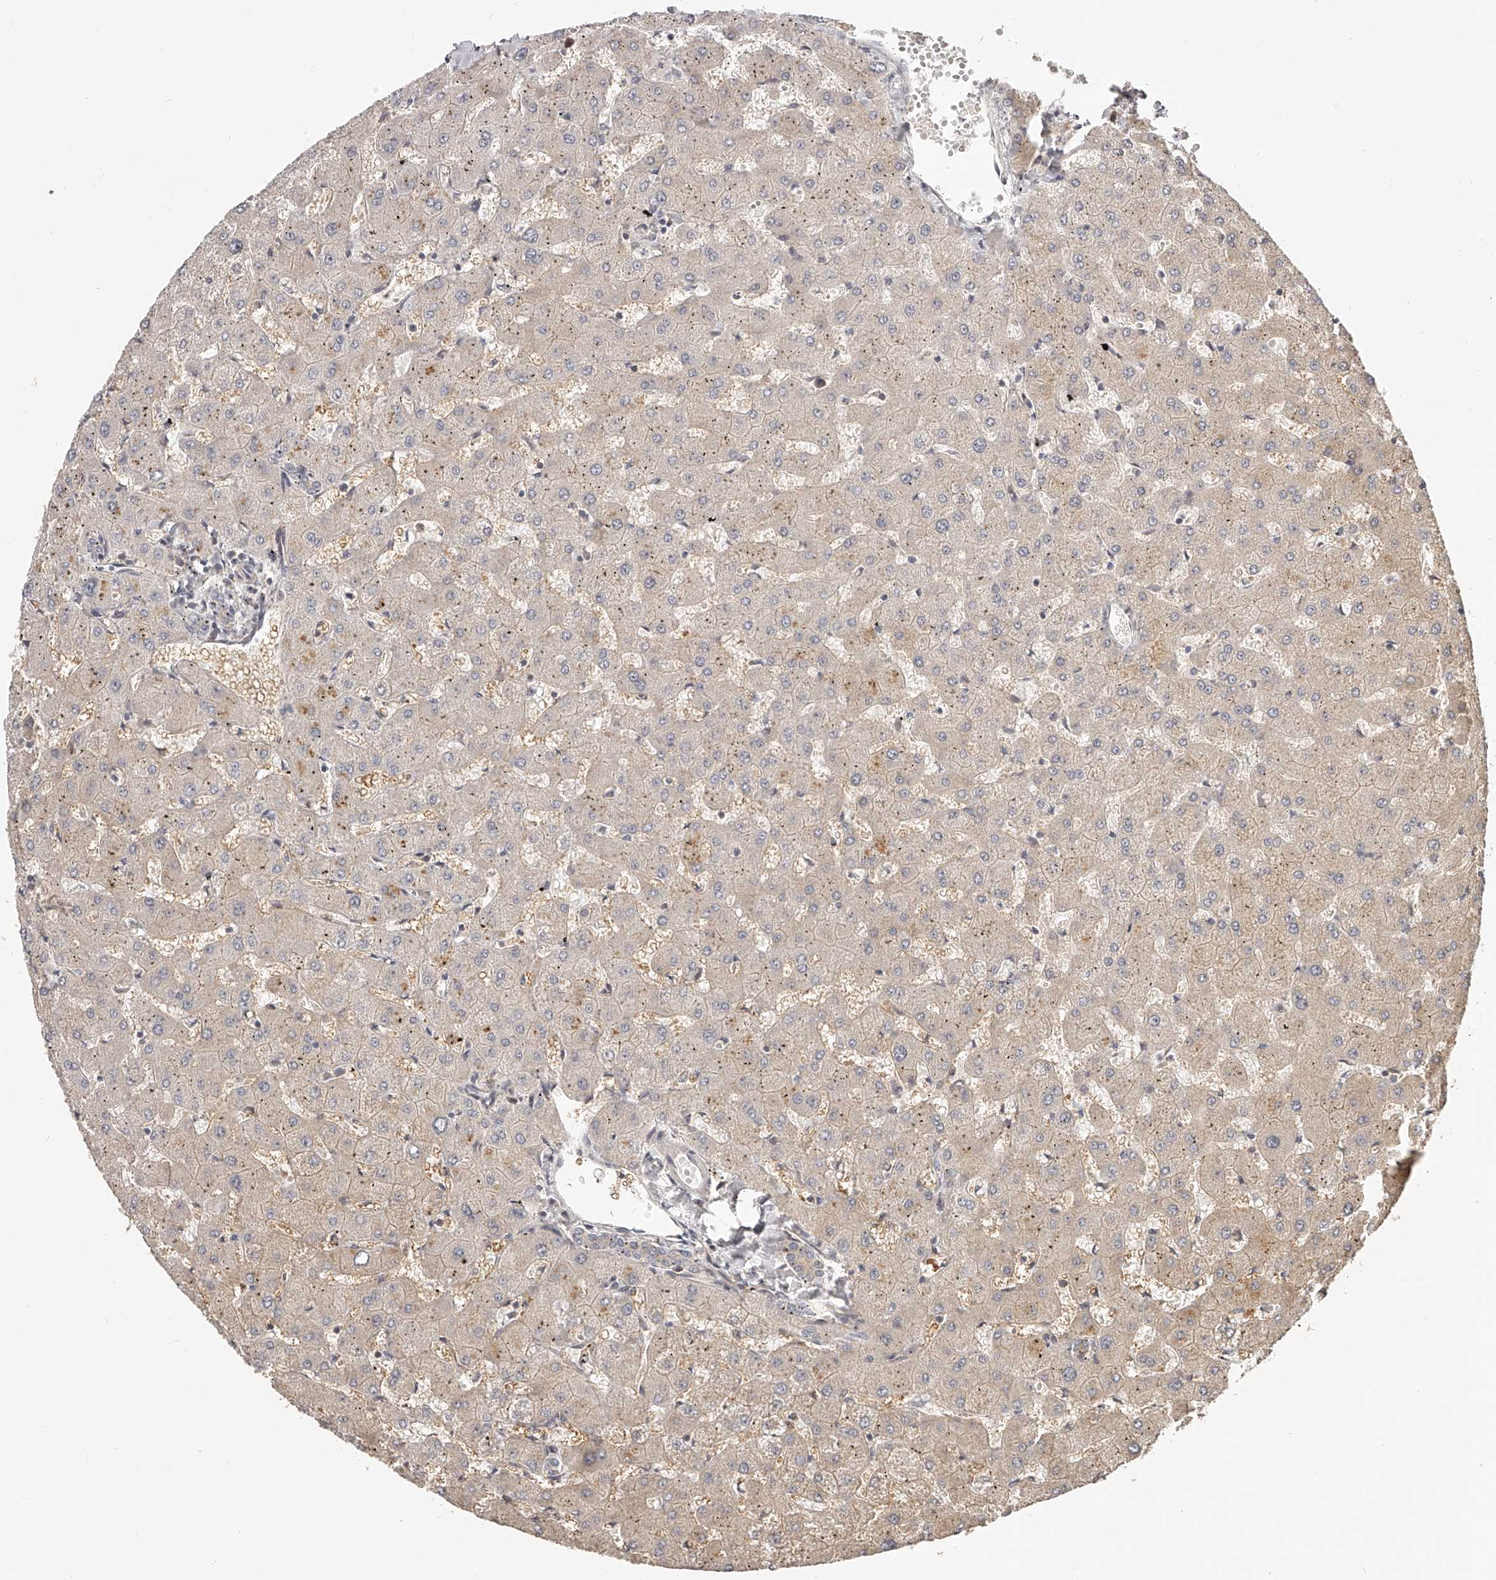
{"staining": {"intensity": "weak", "quantity": "<25%", "location": "cytoplasmic/membranous"}, "tissue": "liver", "cell_type": "Cholangiocytes", "image_type": "normal", "snomed": [{"axis": "morphology", "description": "Normal tissue, NOS"}, {"axis": "topography", "description": "Liver"}], "caption": "Immunohistochemical staining of normal human liver shows no significant expression in cholangiocytes.", "gene": "ZNF582", "patient": {"sex": "female", "age": 63}}